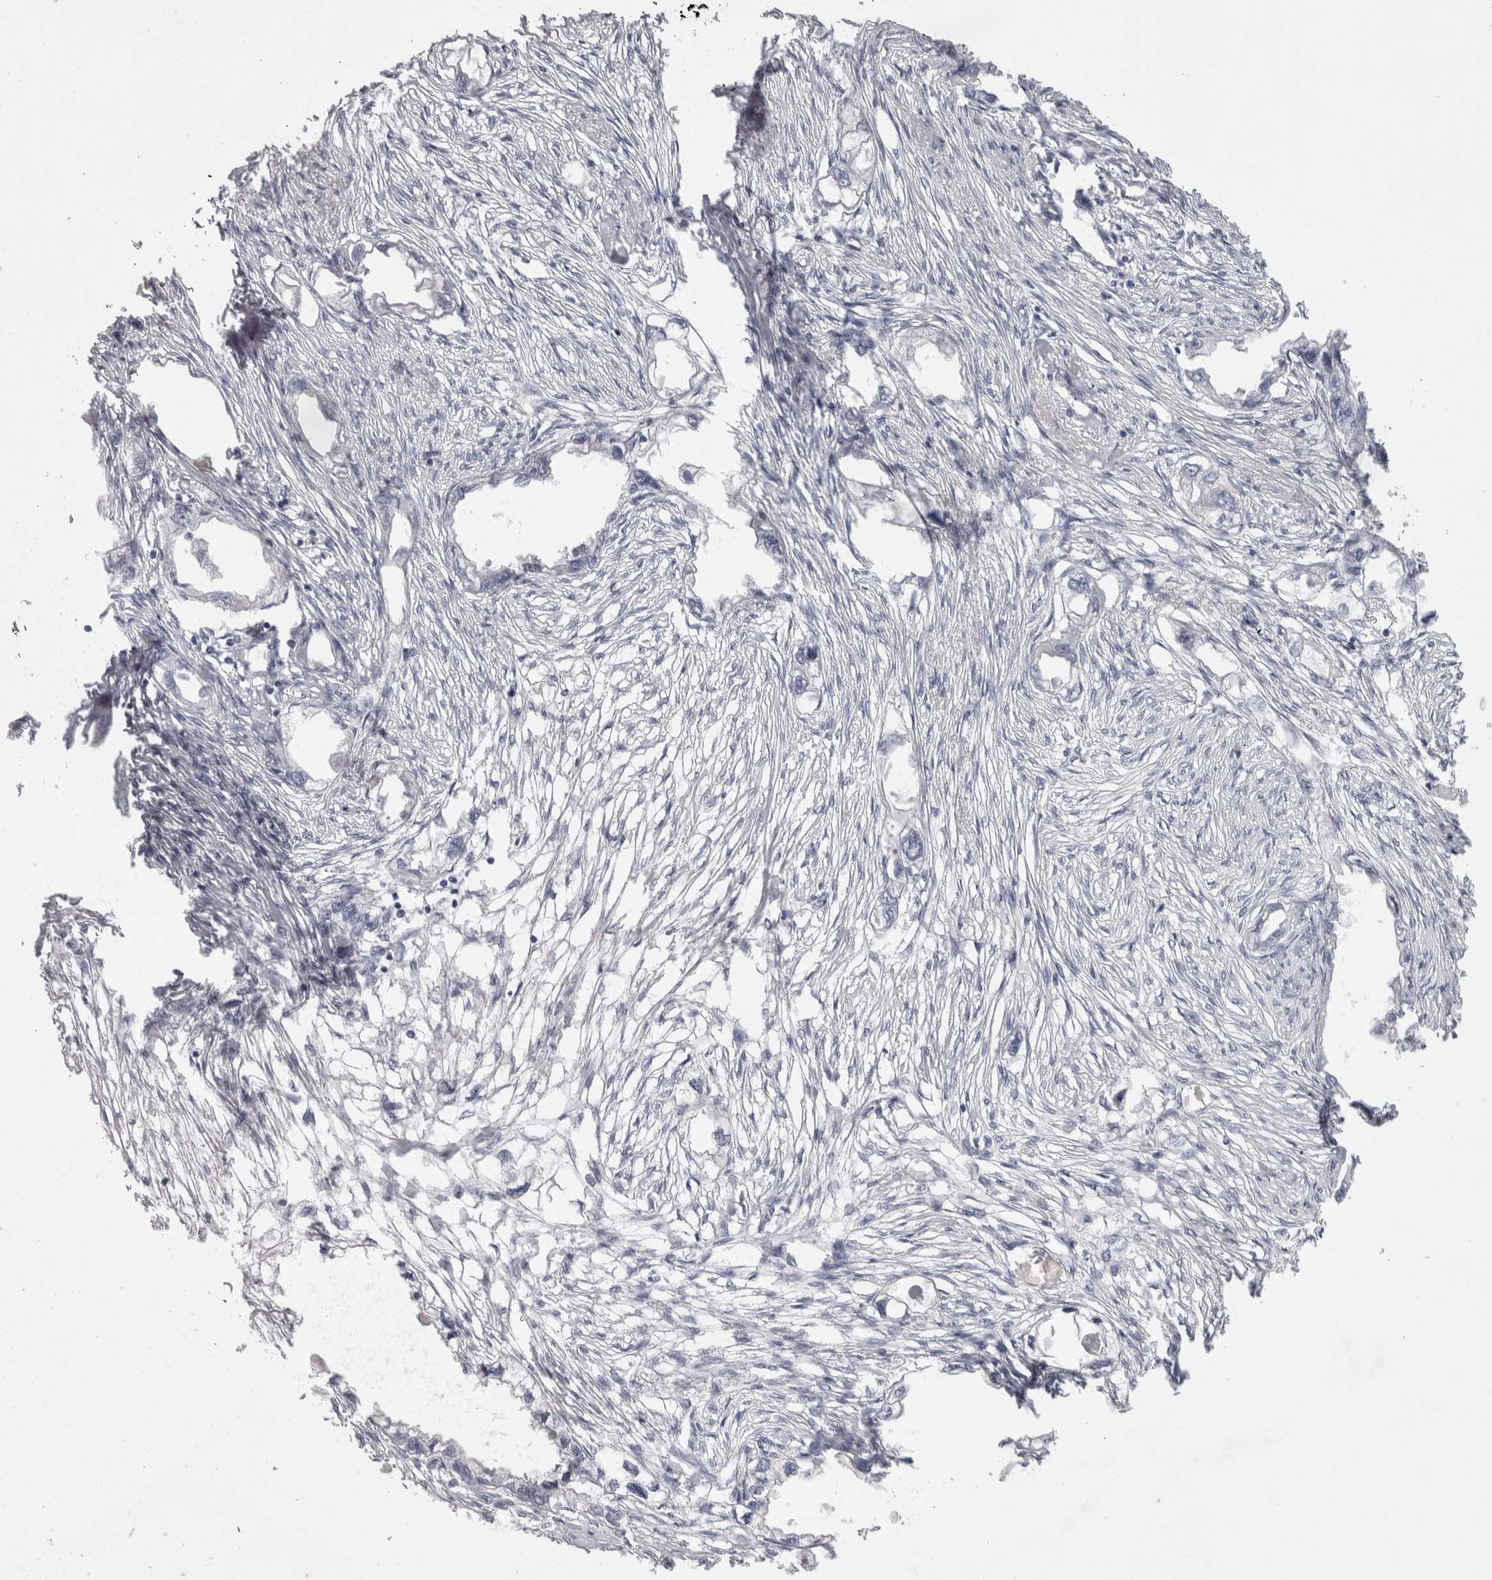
{"staining": {"intensity": "negative", "quantity": "none", "location": "none"}, "tissue": "endometrial cancer", "cell_type": "Tumor cells", "image_type": "cancer", "snomed": [{"axis": "morphology", "description": "Adenocarcinoma, NOS"}, {"axis": "morphology", "description": "Adenocarcinoma, metastatic, NOS"}, {"axis": "topography", "description": "Adipose tissue"}, {"axis": "topography", "description": "Endometrium"}], "caption": "DAB immunohistochemical staining of human adenocarcinoma (endometrial) demonstrates no significant staining in tumor cells.", "gene": "ADAM2", "patient": {"sex": "female", "age": 67}}